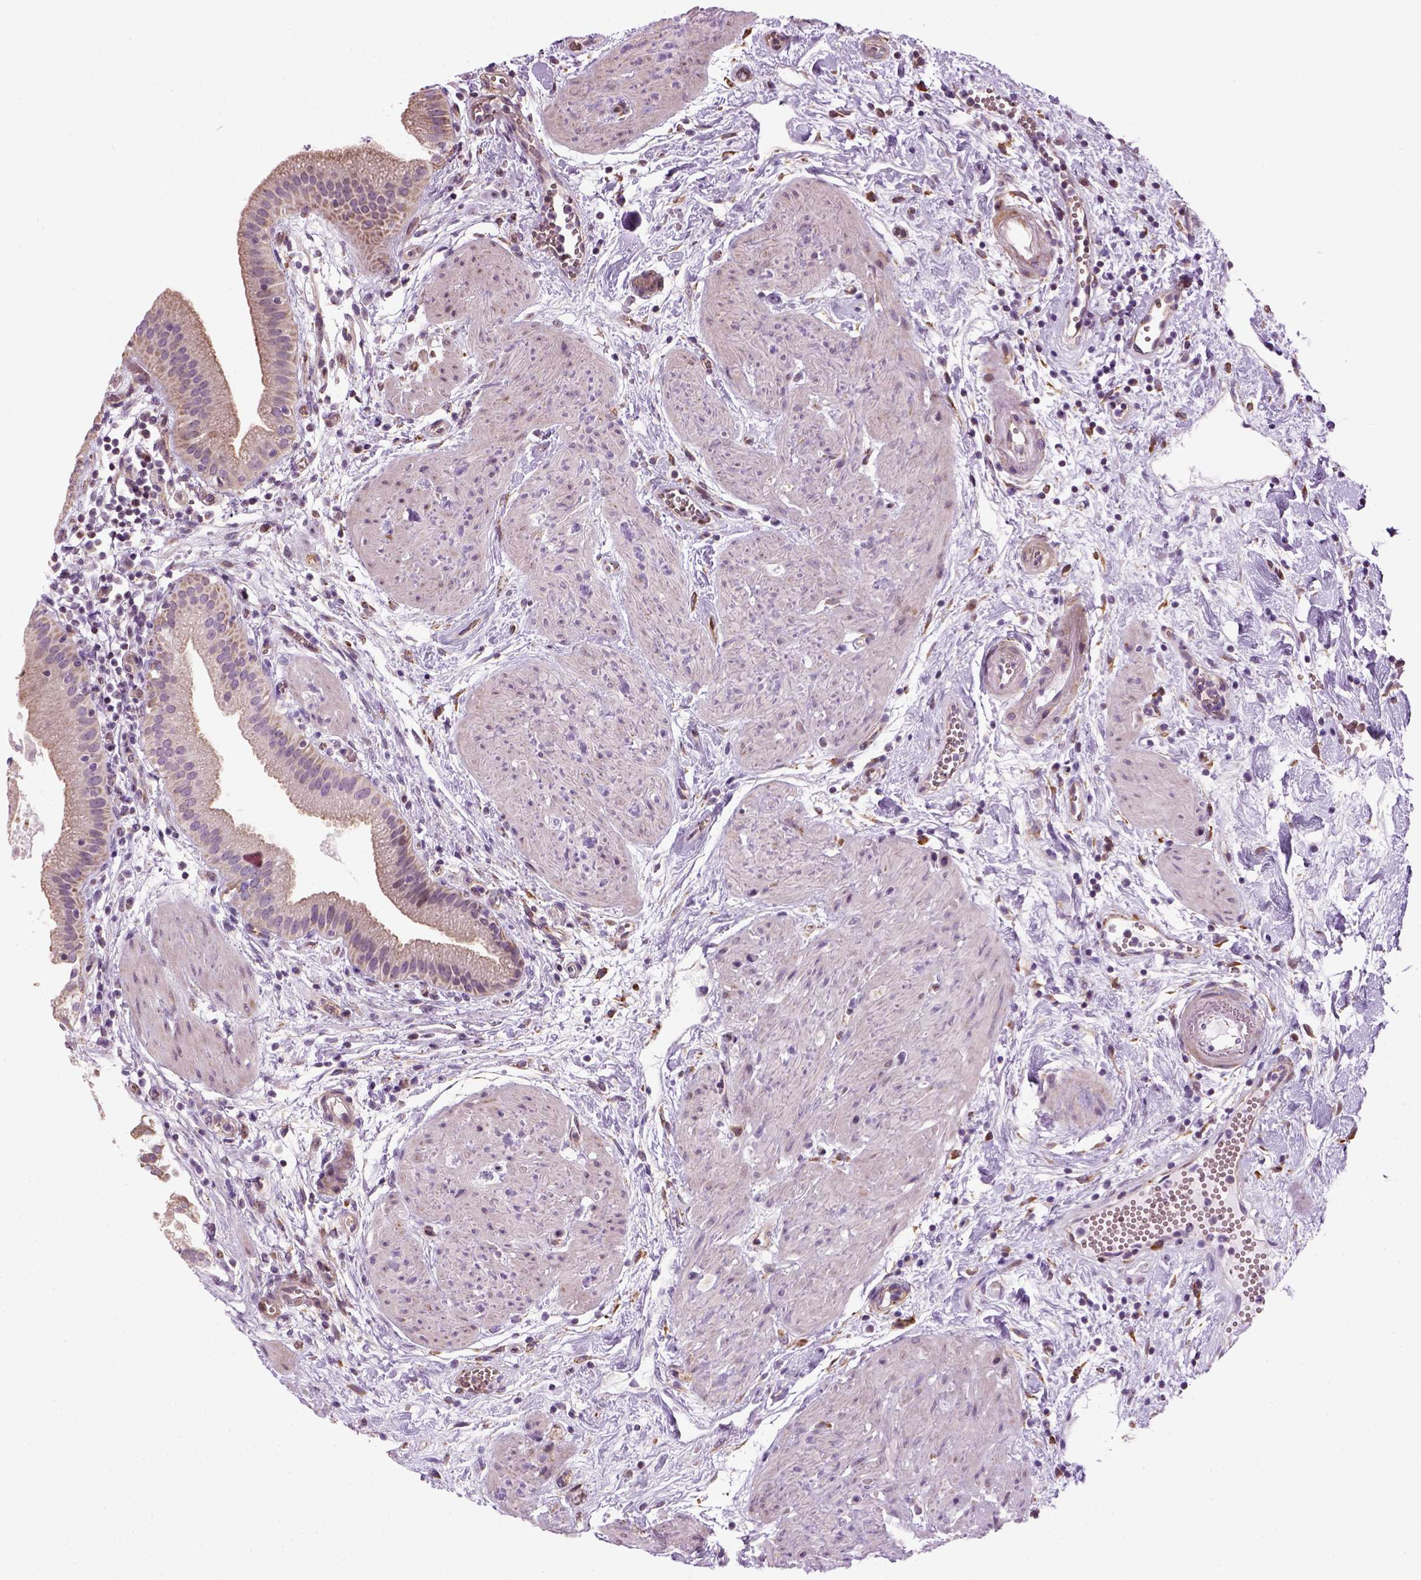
{"staining": {"intensity": "weak", "quantity": "25%-75%", "location": "cytoplasmic/membranous"}, "tissue": "gallbladder", "cell_type": "Glandular cells", "image_type": "normal", "snomed": [{"axis": "morphology", "description": "Normal tissue, NOS"}, {"axis": "topography", "description": "Gallbladder"}], "caption": "IHC image of unremarkable human gallbladder stained for a protein (brown), which demonstrates low levels of weak cytoplasmic/membranous staining in about 25%-75% of glandular cells.", "gene": "XK", "patient": {"sex": "female", "age": 65}}